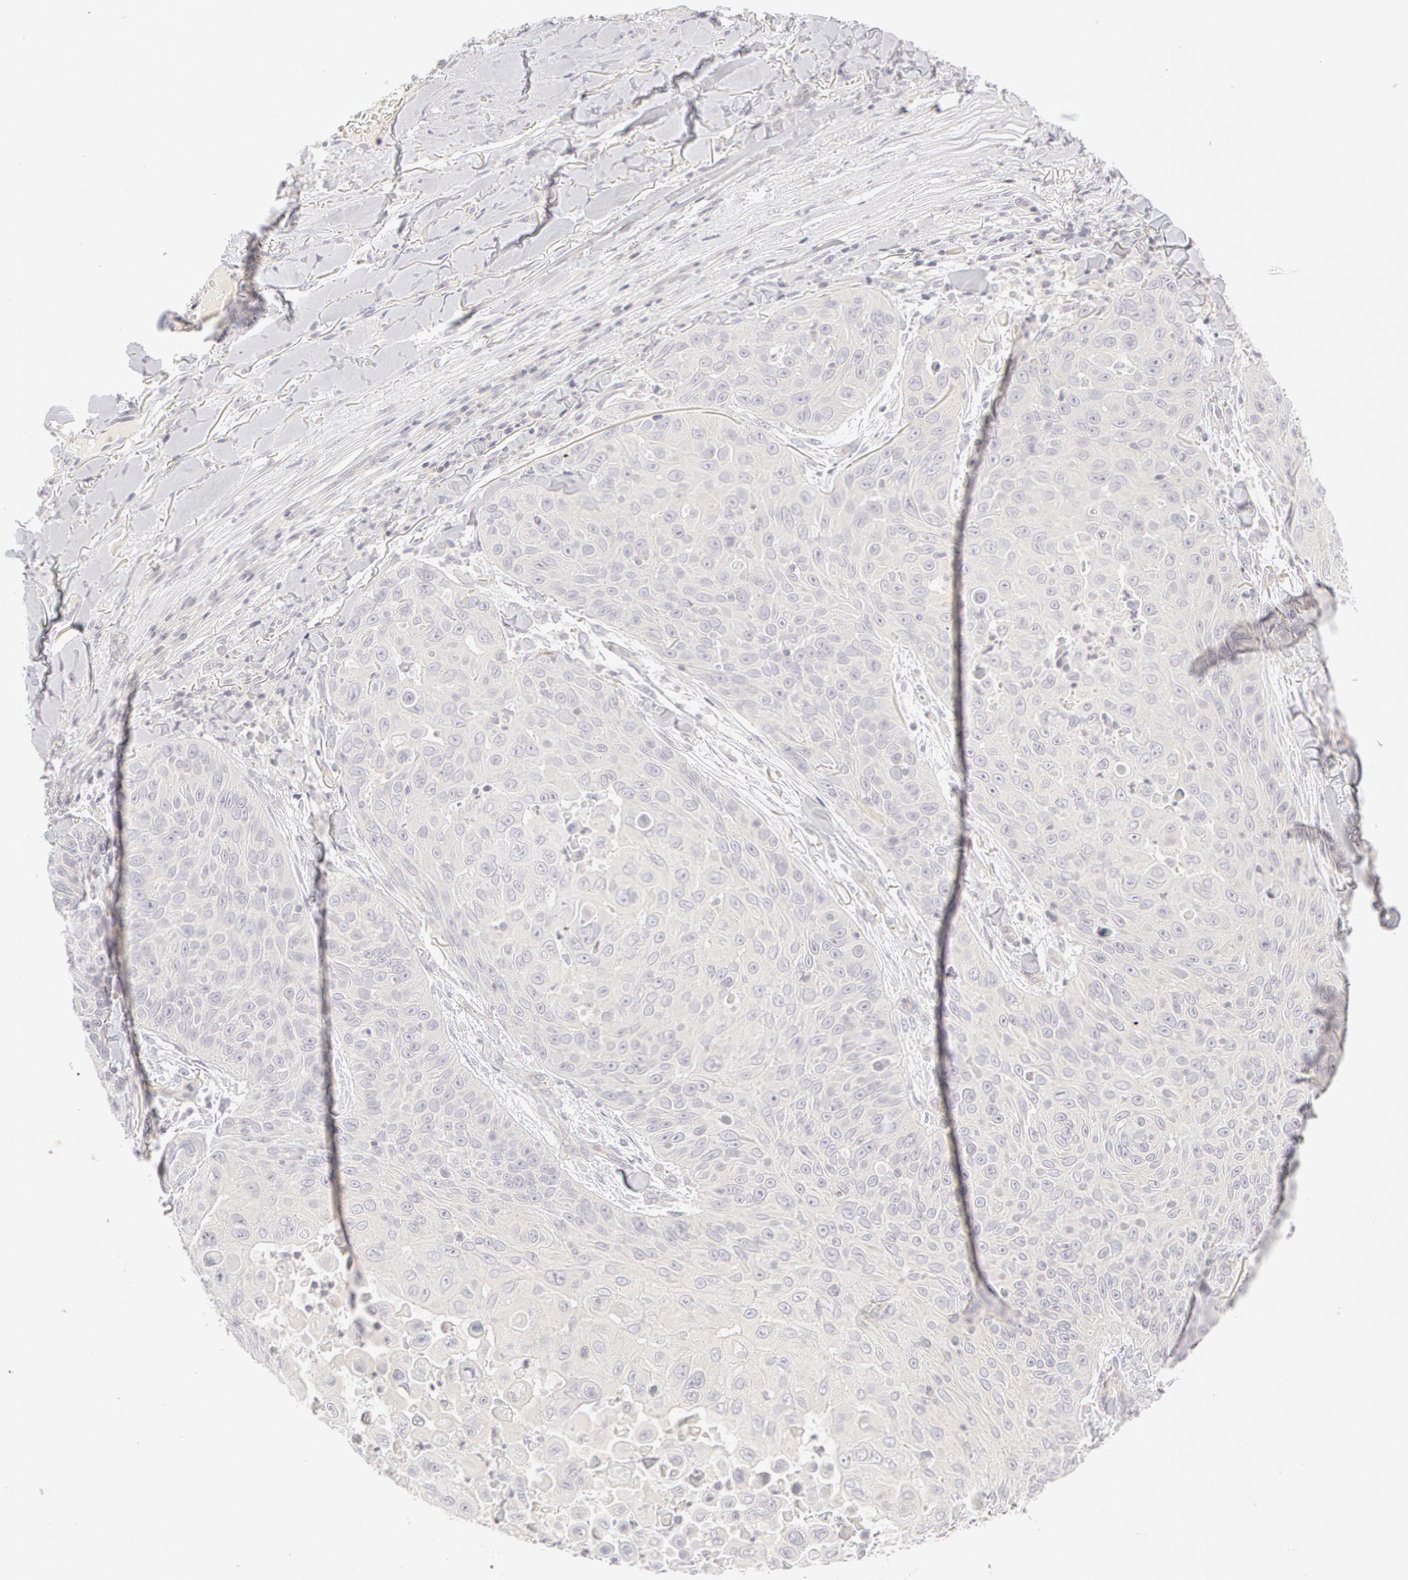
{"staining": {"intensity": "negative", "quantity": "none", "location": "none"}, "tissue": "skin cancer", "cell_type": "Tumor cells", "image_type": "cancer", "snomed": [{"axis": "morphology", "description": "Squamous cell carcinoma, NOS"}, {"axis": "topography", "description": "Skin"}], "caption": "Tumor cells show no significant expression in skin squamous cell carcinoma.", "gene": "ABCB1", "patient": {"sex": "male", "age": 82}}